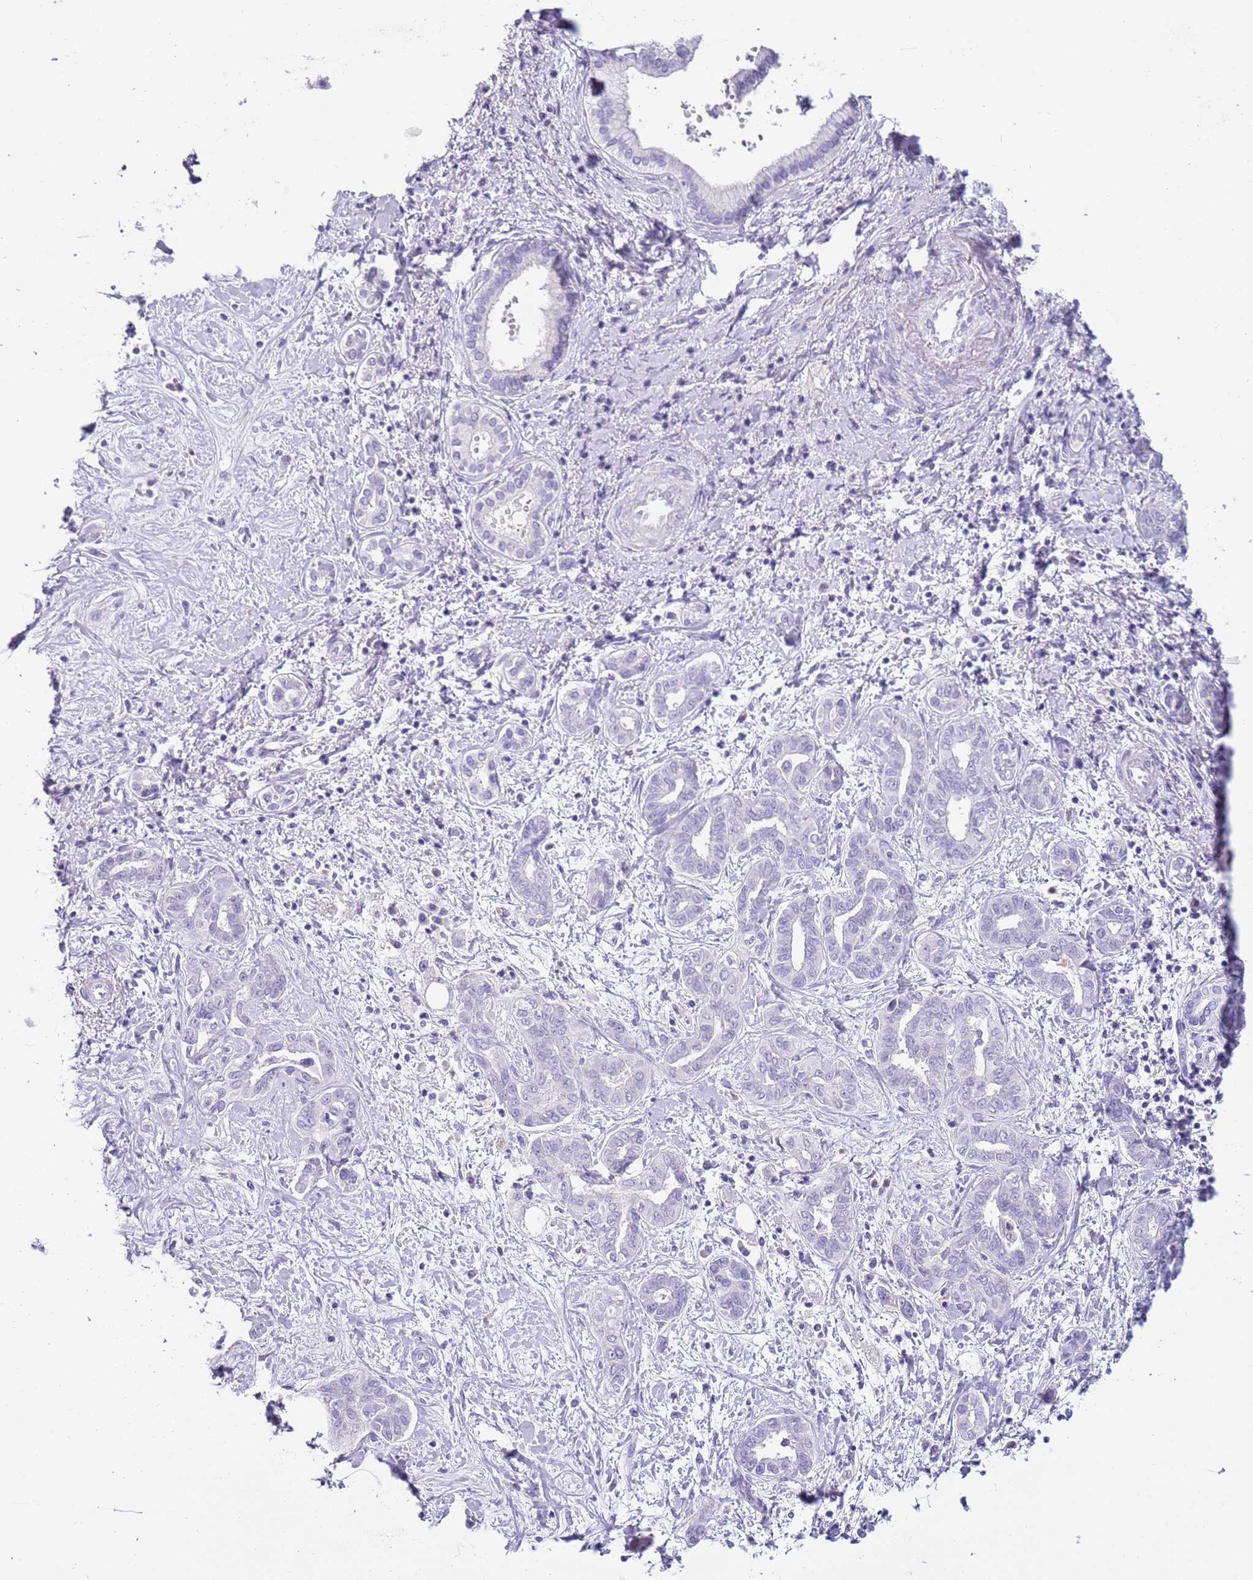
{"staining": {"intensity": "negative", "quantity": "none", "location": "none"}, "tissue": "liver cancer", "cell_type": "Tumor cells", "image_type": "cancer", "snomed": [{"axis": "morphology", "description": "Cholangiocarcinoma"}, {"axis": "topography", "description": "Liver"}], "caption": "Immunohistochemistry of liver cholangiocarcinoma exhibits no expression in tumor cells.", "gene": "ARHGAP5", "patient": {"sex": "female", "age": 77}}